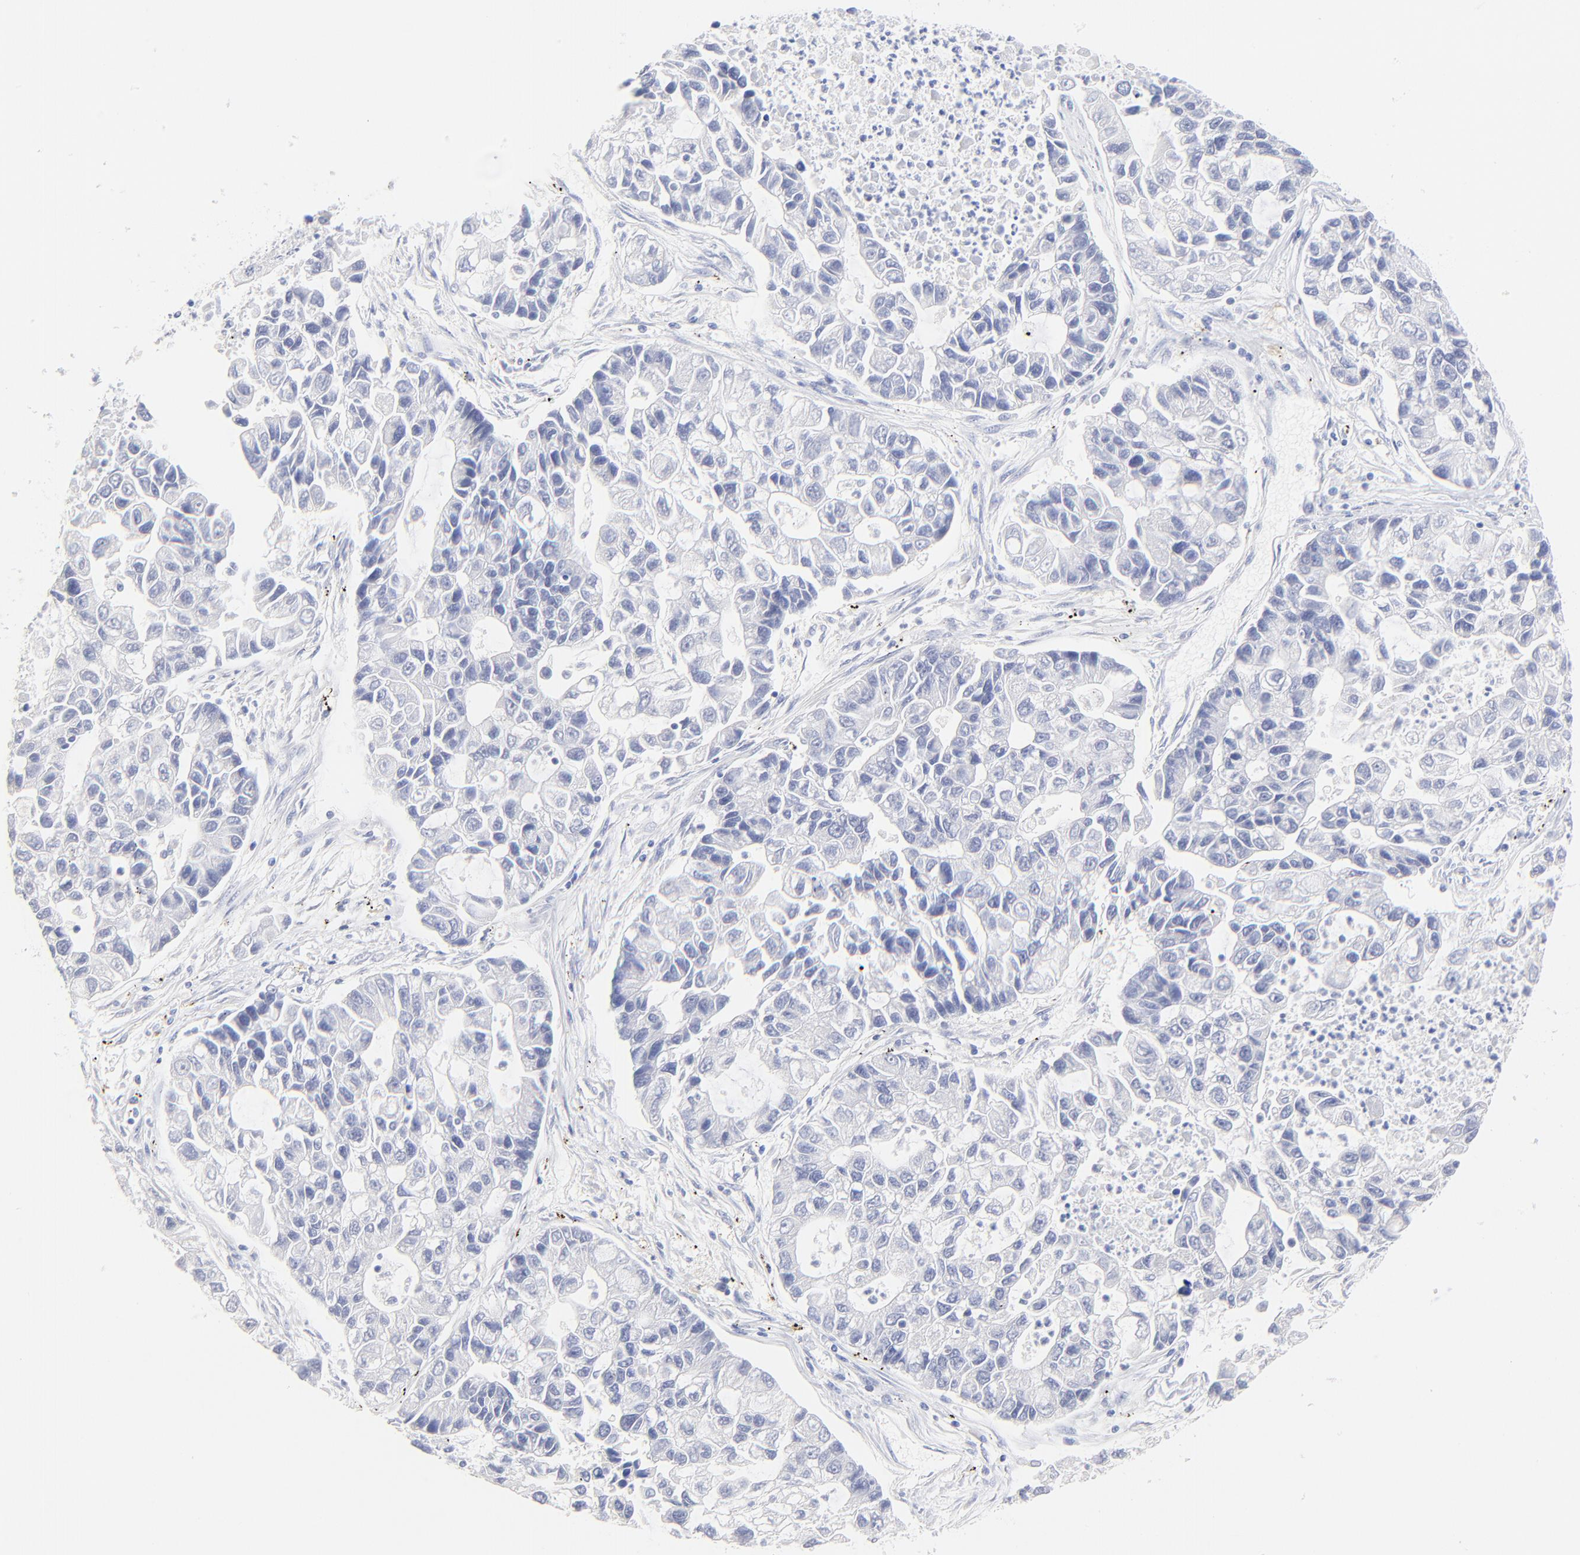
{"staining": {"intensity": "negative", "quantity": "none", "location": "none"}, "tissue": "lung cancer", "cell_type": "Tumor cells", "image_type": "cancer", "snomed": [{"axis": "morphology", "description": "Adenocarcinoma, NOS"}, {"axis": "topography", "description": "Lung"}], "caption": "Tumor cells show no significant staining in lung cancer (adenocarcinoma).", "gene": "SULT4A1", "patient": {"sex": "female", "age": 51}}